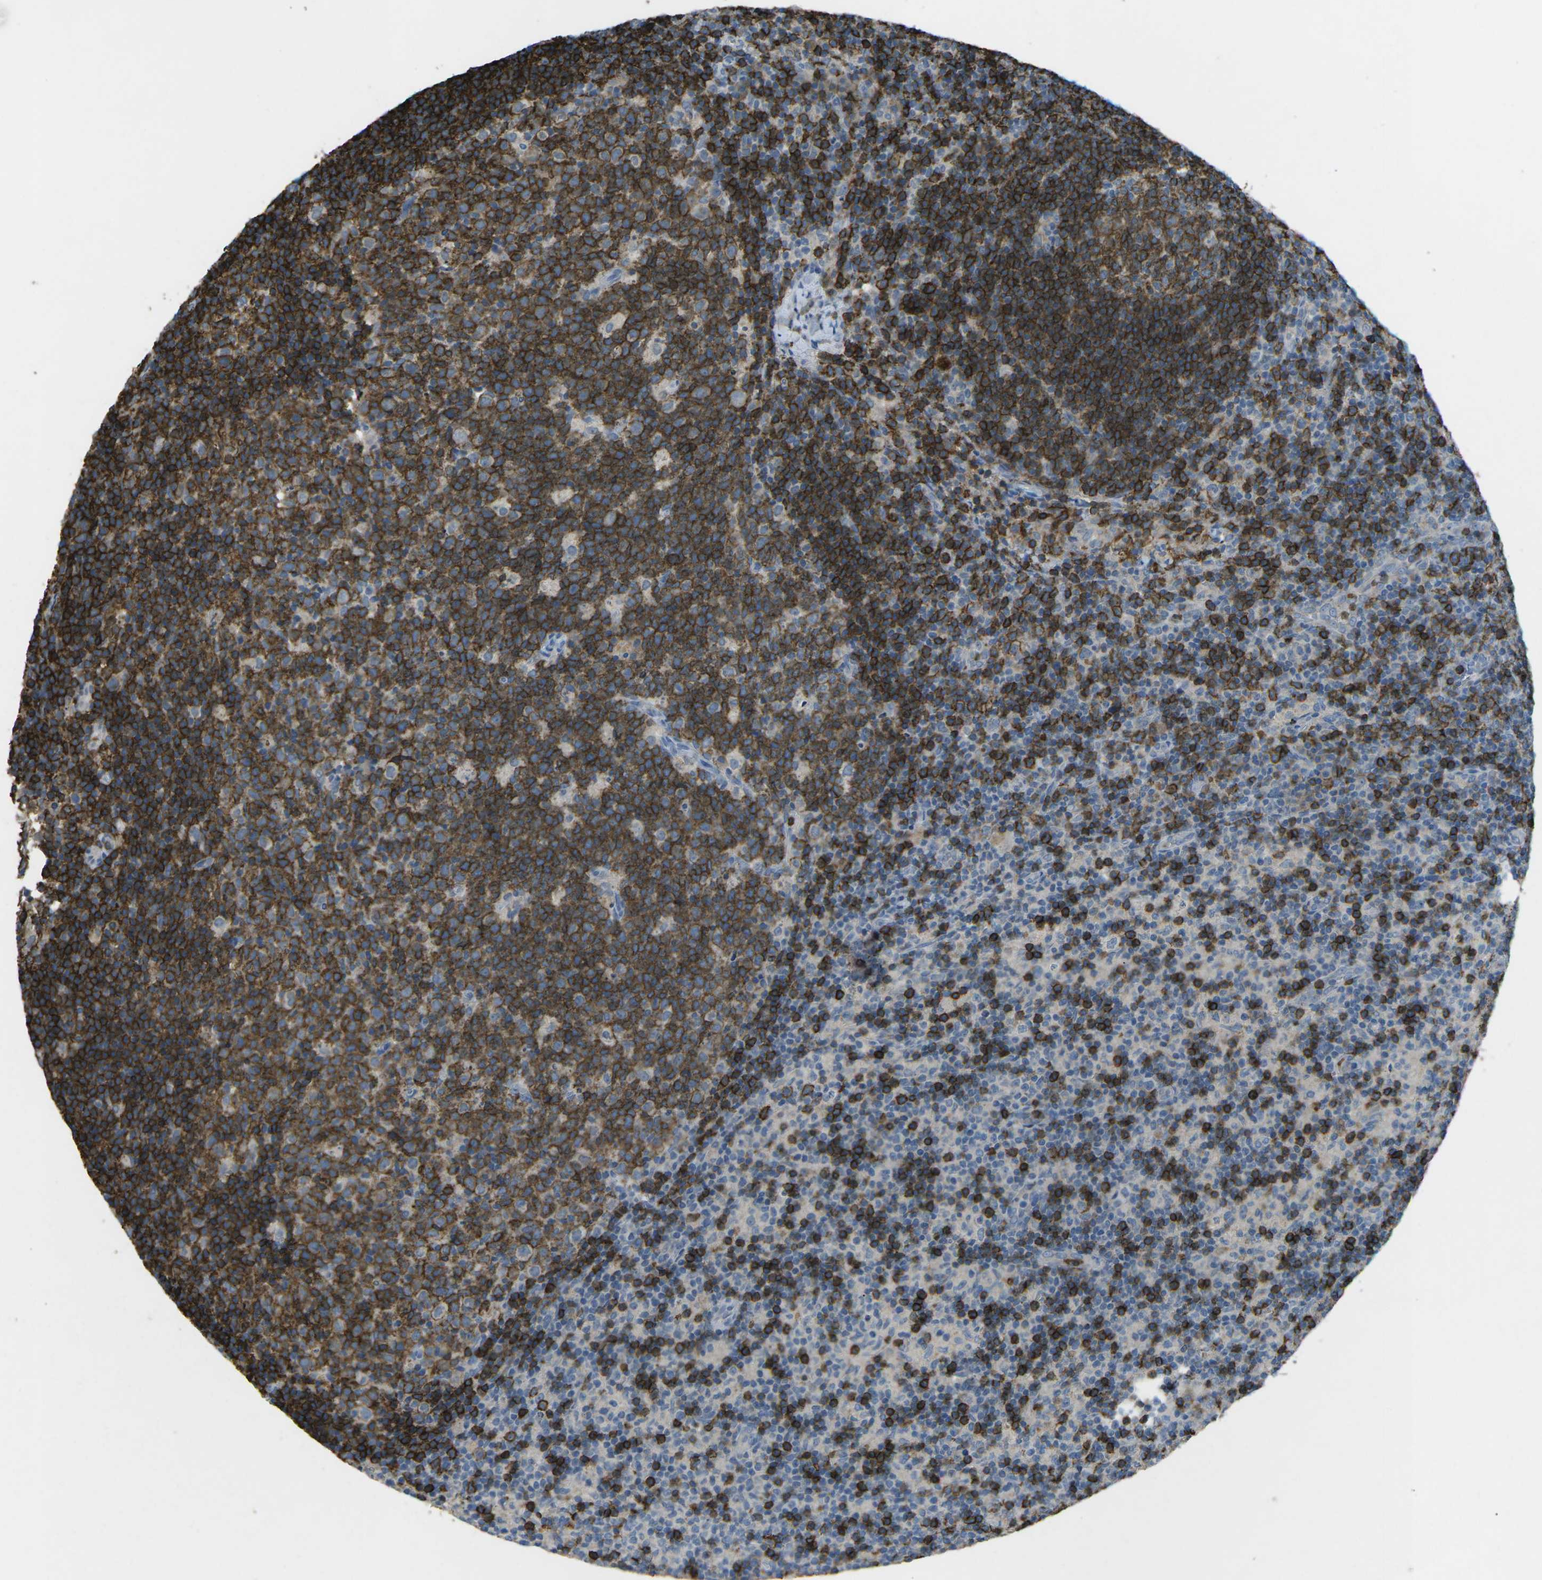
{"staining": {"intensity": "strong", "quantity": ">75%", "location": "cytoplasmic/membranous"}, "tissue": "lymph node", "cell_type": "Germinal center cells", "image_type": "normal", "snomed": [{"axis": "morphology", "description": "Normal tissue, NOS"}, {"axis": "morphology", "description": "Inflammation, NOS"}, {"axis": "topography", "description": "Lymph node"}], "caption": "High-magnification brightfield microscopy of benign lymph node stained with DAB (3,3'-diaminobenzidine) (brown) and counterstained with hematoxylin (blue). germinal center cells exhibit strong cytoplasmic/membranous expression is present in approximately>75% of cells. The protein of interest is stained brown, and the nuclei are stained in blue (DAB IHC with brightfield microscopy, high magnification).", "gene": "CD19", "patient": {"sex": "male", "age": 55}}